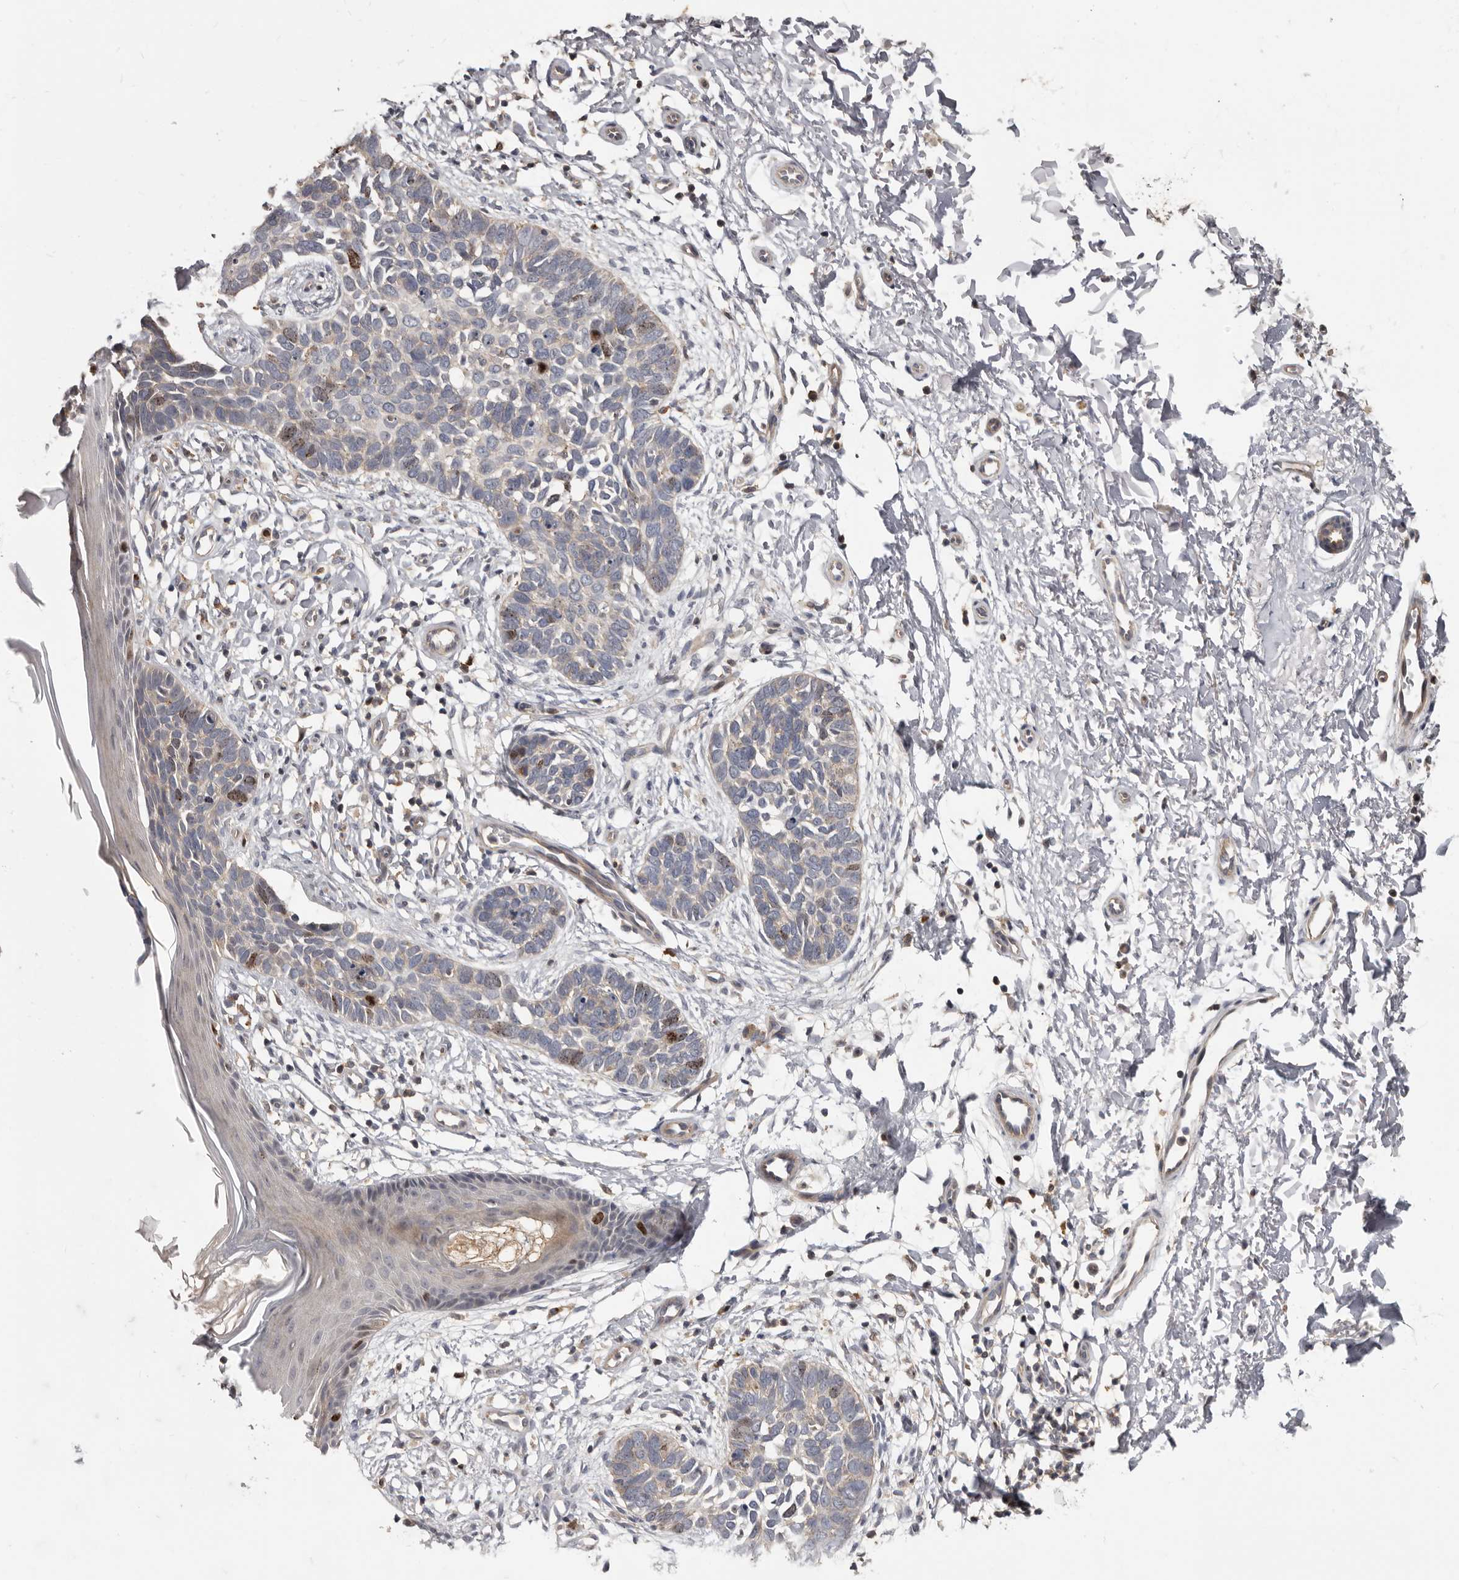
{"staining": {"intensity": "moderate", "quantity": "<25%", "location": "nuclear"}, "tissue": "skin cancer", "cell_type": "Tumor cells", "image_type": "cancer", "snomed": [{"axis": "morphology", "description": "Normal tissue, NOS"}, {"axis": "morphology", "description": "Basal cell carcinoma"}, {"axis": "topography", "description": "Skin"}], "caption": "Brown immunohistochemical staining in human basal cell carcinoma (skin) reveals moderate nuclear expression in approximately <25% of tumor cells.", "gene": "CDCA8", "patient": {"sex": "male", "age": 77}}